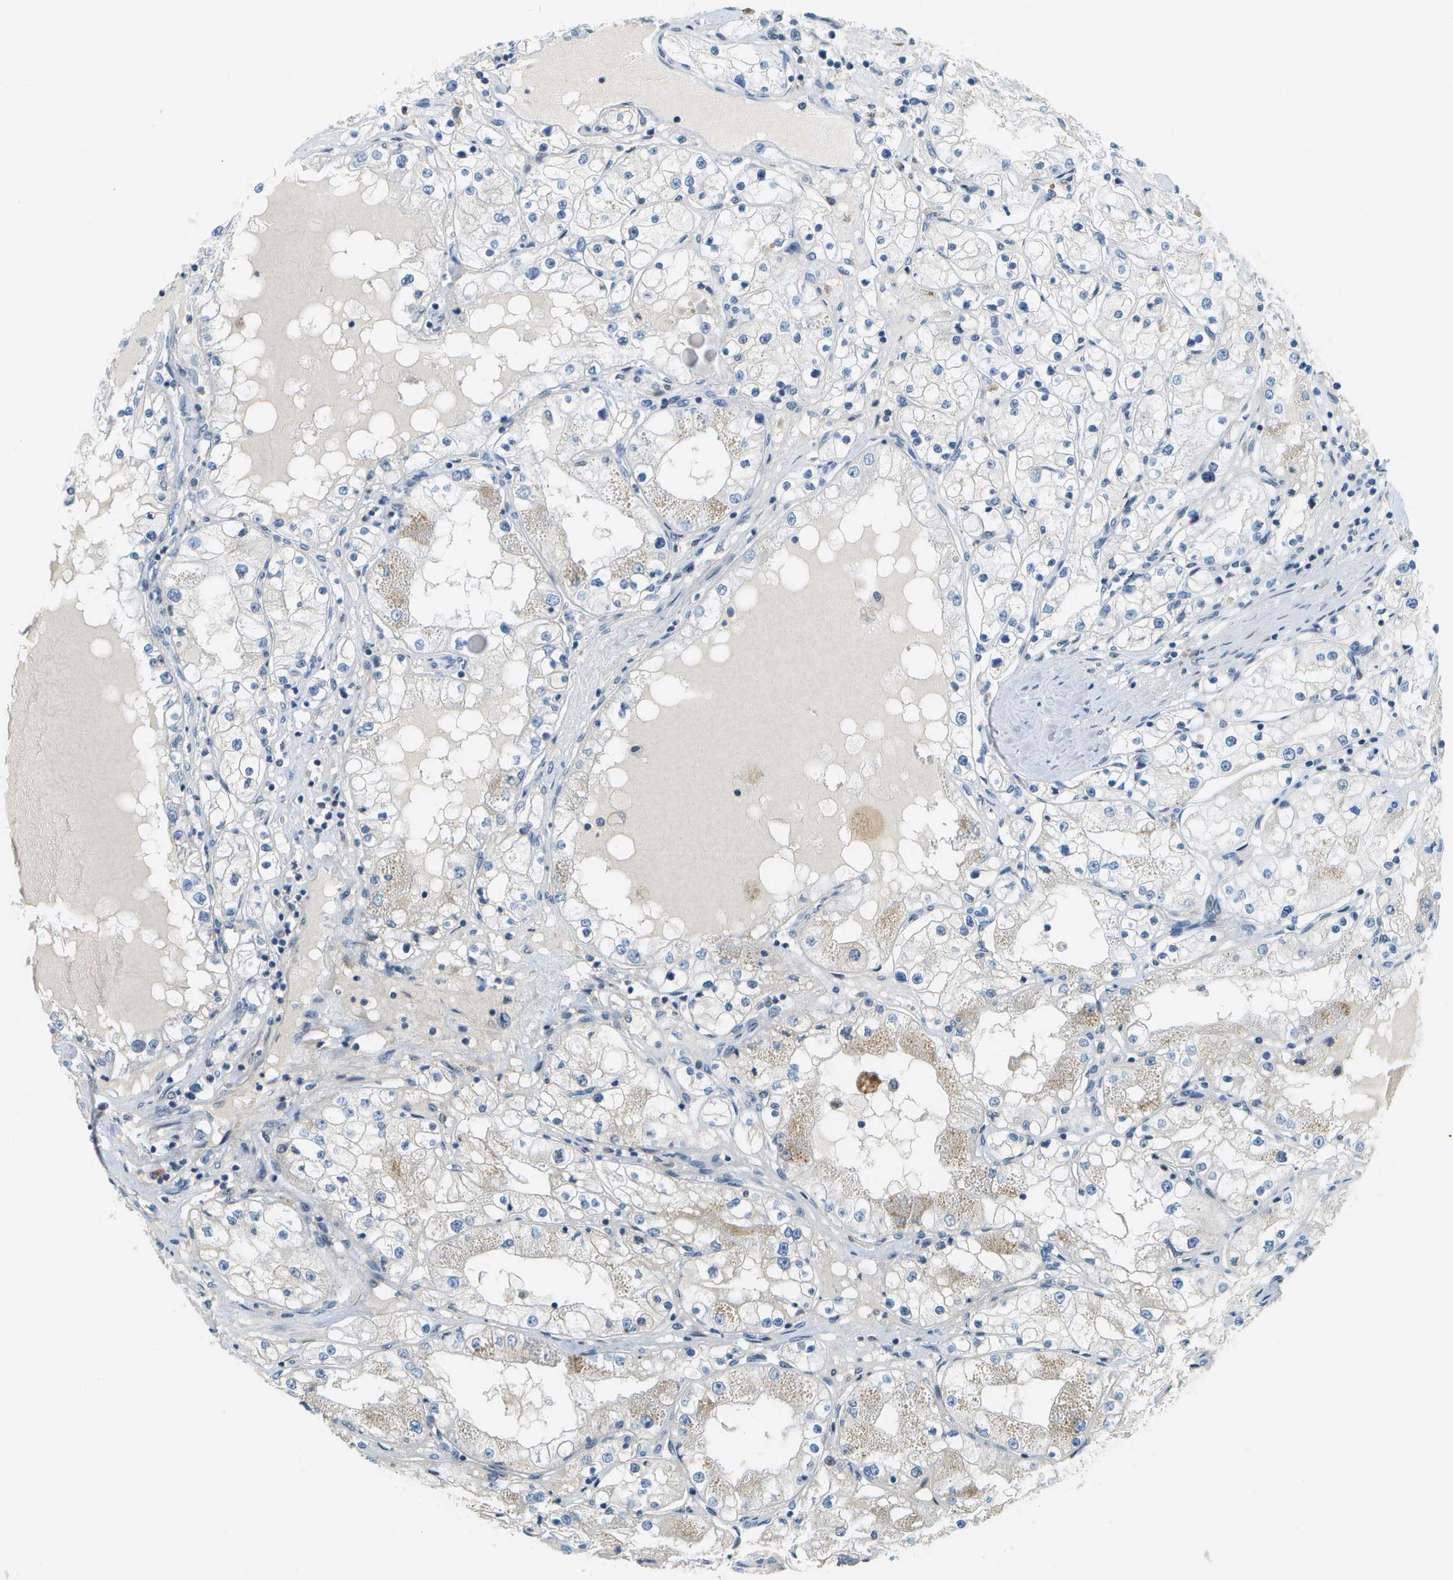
{"staining": {"intensity": "negative", "quantity": "none", "location": "none"}, "tissue": "renal cancer", "cell_type": "Tumor cells", "image_type": "cancer", "snomed": [{"axis": "morphology", "description": "Adenocarcinoma, NOS"}, {"axis": "topography", "description": "Kidney"}], "caption": "IHC photomicrograph of neoplastic tissue: renal cancer (adenocarcinoma) stained with DAB (3,3'-diaminobenzidine) demonstrates no significant protein positivity in tumor cells. (Brightfield microscopy of DAB (3,3'-diaminobenzidine) immunohistochemistry at high magnification).", "gene": "PTGIS", "patient": {"sex": "male", "age": 68}}